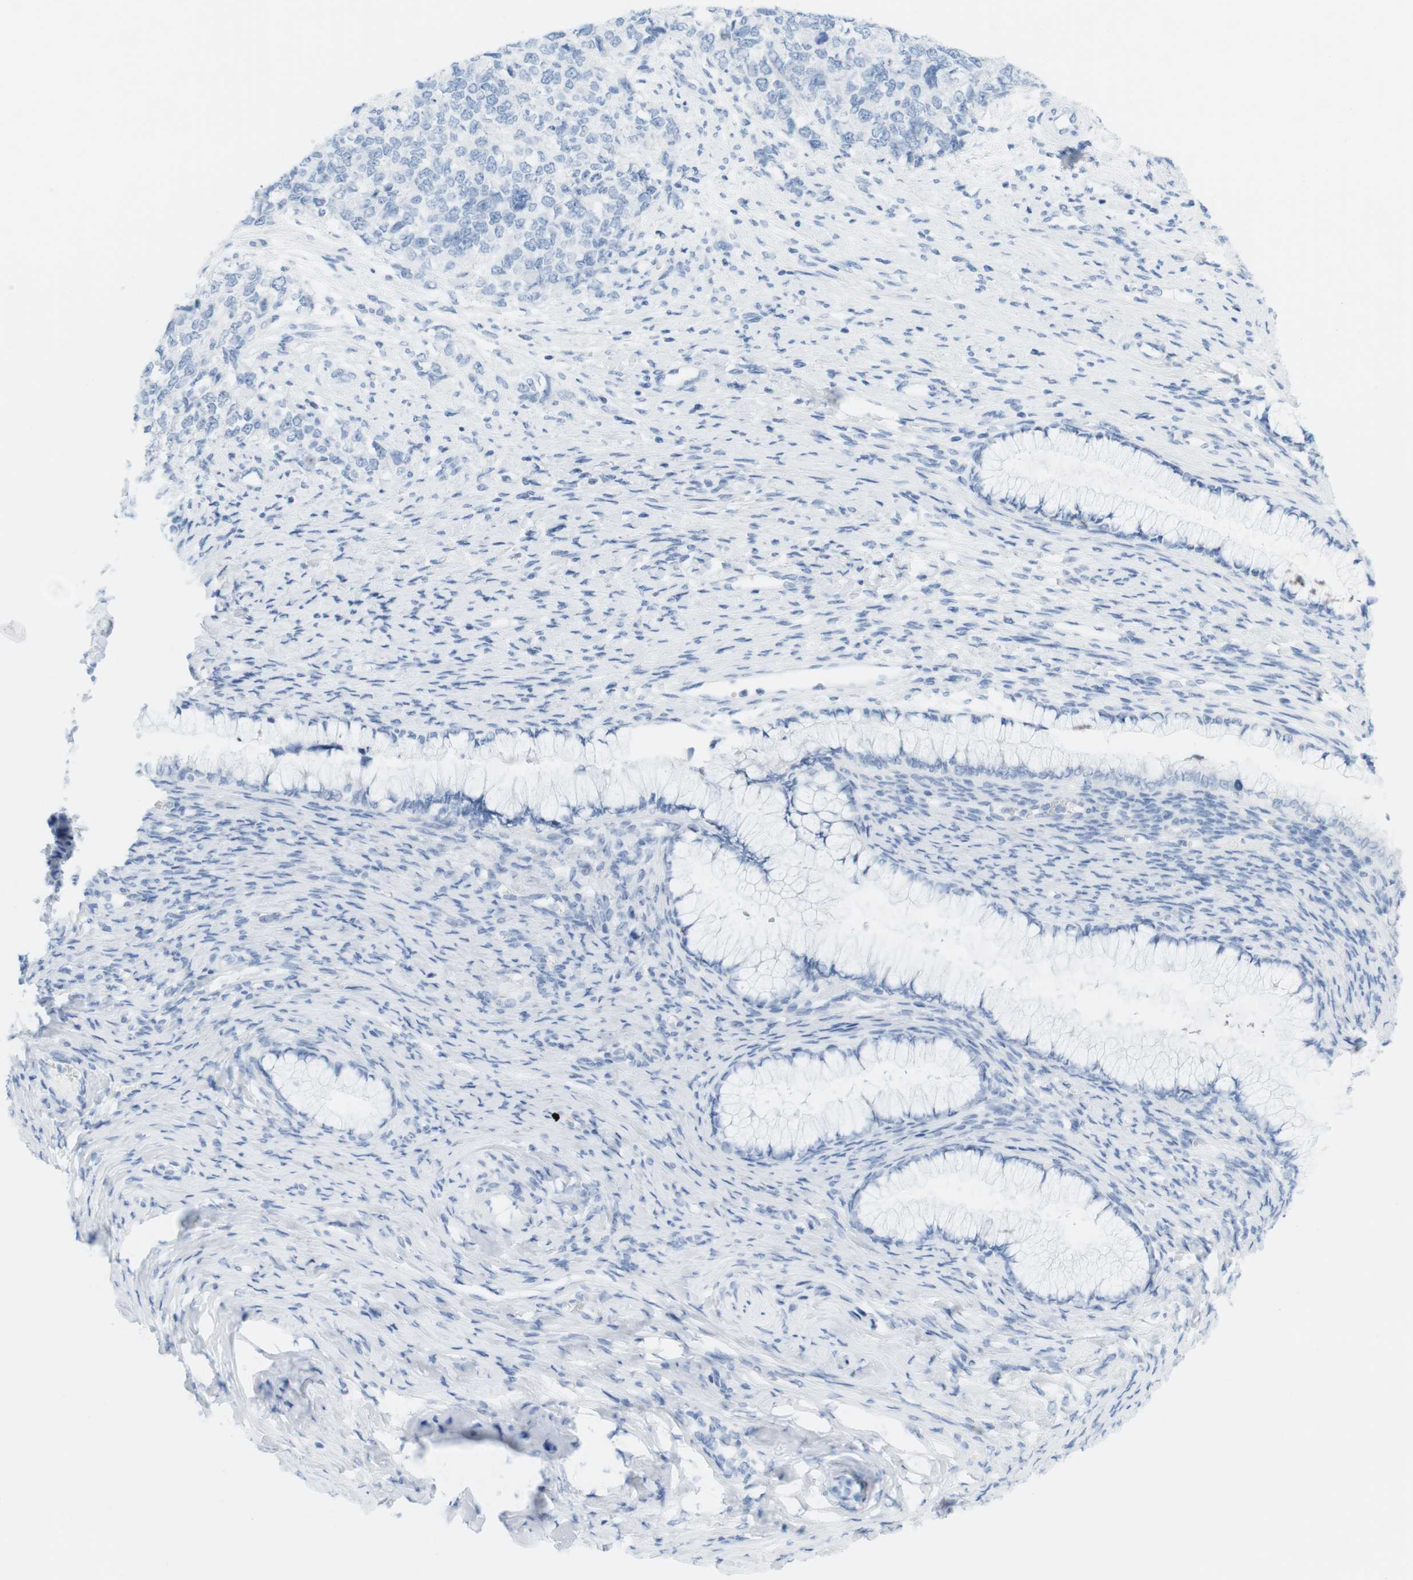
{"staining": {"intensity": "negative", "quantity": "none", "location": "none"}, "tissue": "cervical cancer", "cell_type": "Tumor cells", "image_type": "cancer", "snomed": [{"axis": "morphology", "description": "Squamous cell carcinoma, NOS"}, {"axis": "topography", "description": "Cervix"}], "caption": "Micrograph shows no protein positivity in tumor cells of cervical squamous cell carcinoma tissue.", "gene": "TNNT2", "patient": {"sex": "female", "age": 63}}